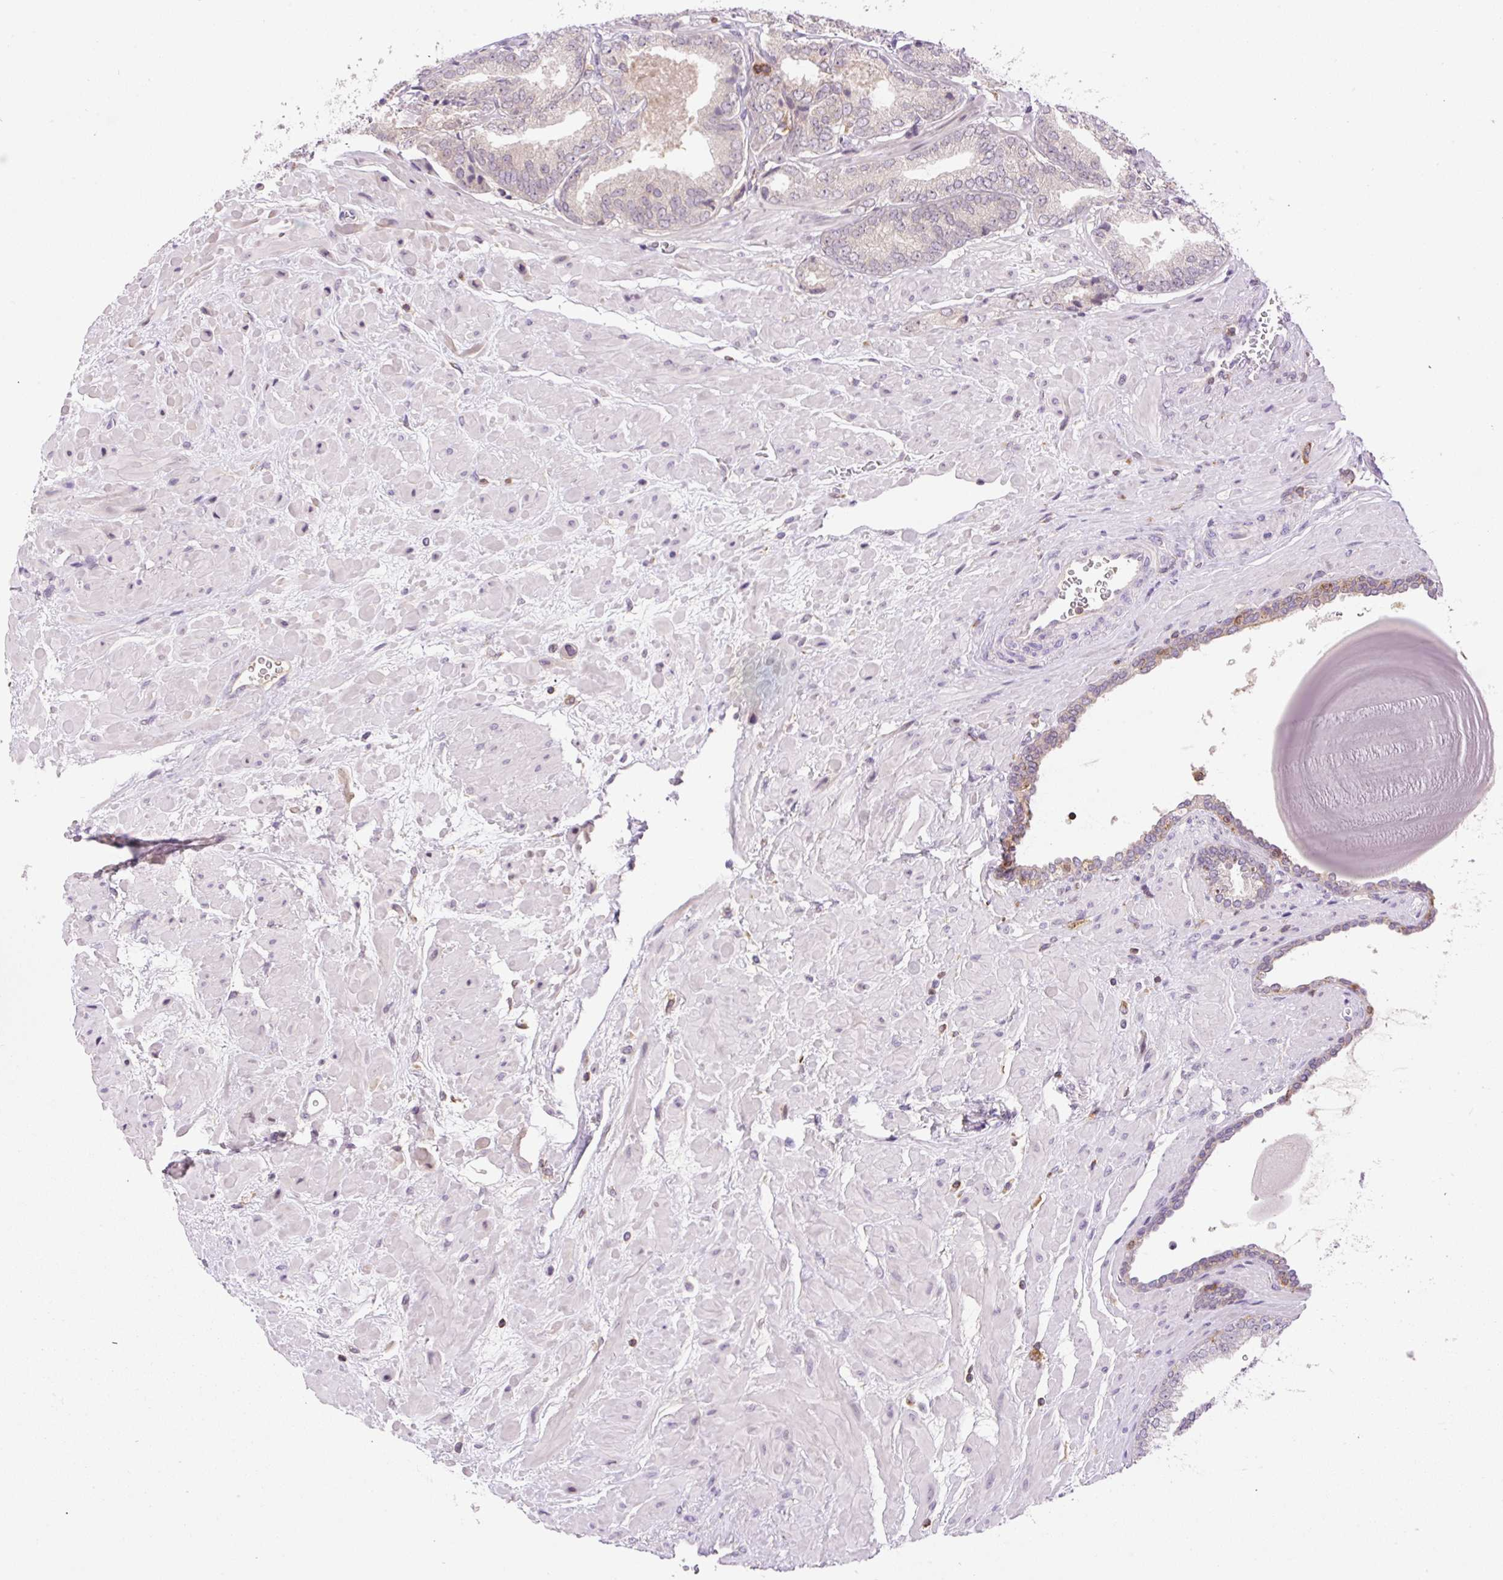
{"staining": {"intensity": "negative", "quantity": "none", "location": "none"}, "tissue": "prostate cancer", "cell_type": "Tumor cells", "image_type": "cancer", "snomed": [{"axis": "morphology", "description": "Adenocarcinoma, High grade"}, {"axis": "topography", "description": "Prostate"}], "caption": "Tumor cells show no significant protein expression in prostate high-grade adenocarcinoma.", "gene": "CARD11", "patient": {"sex": "male", "age": 68}}